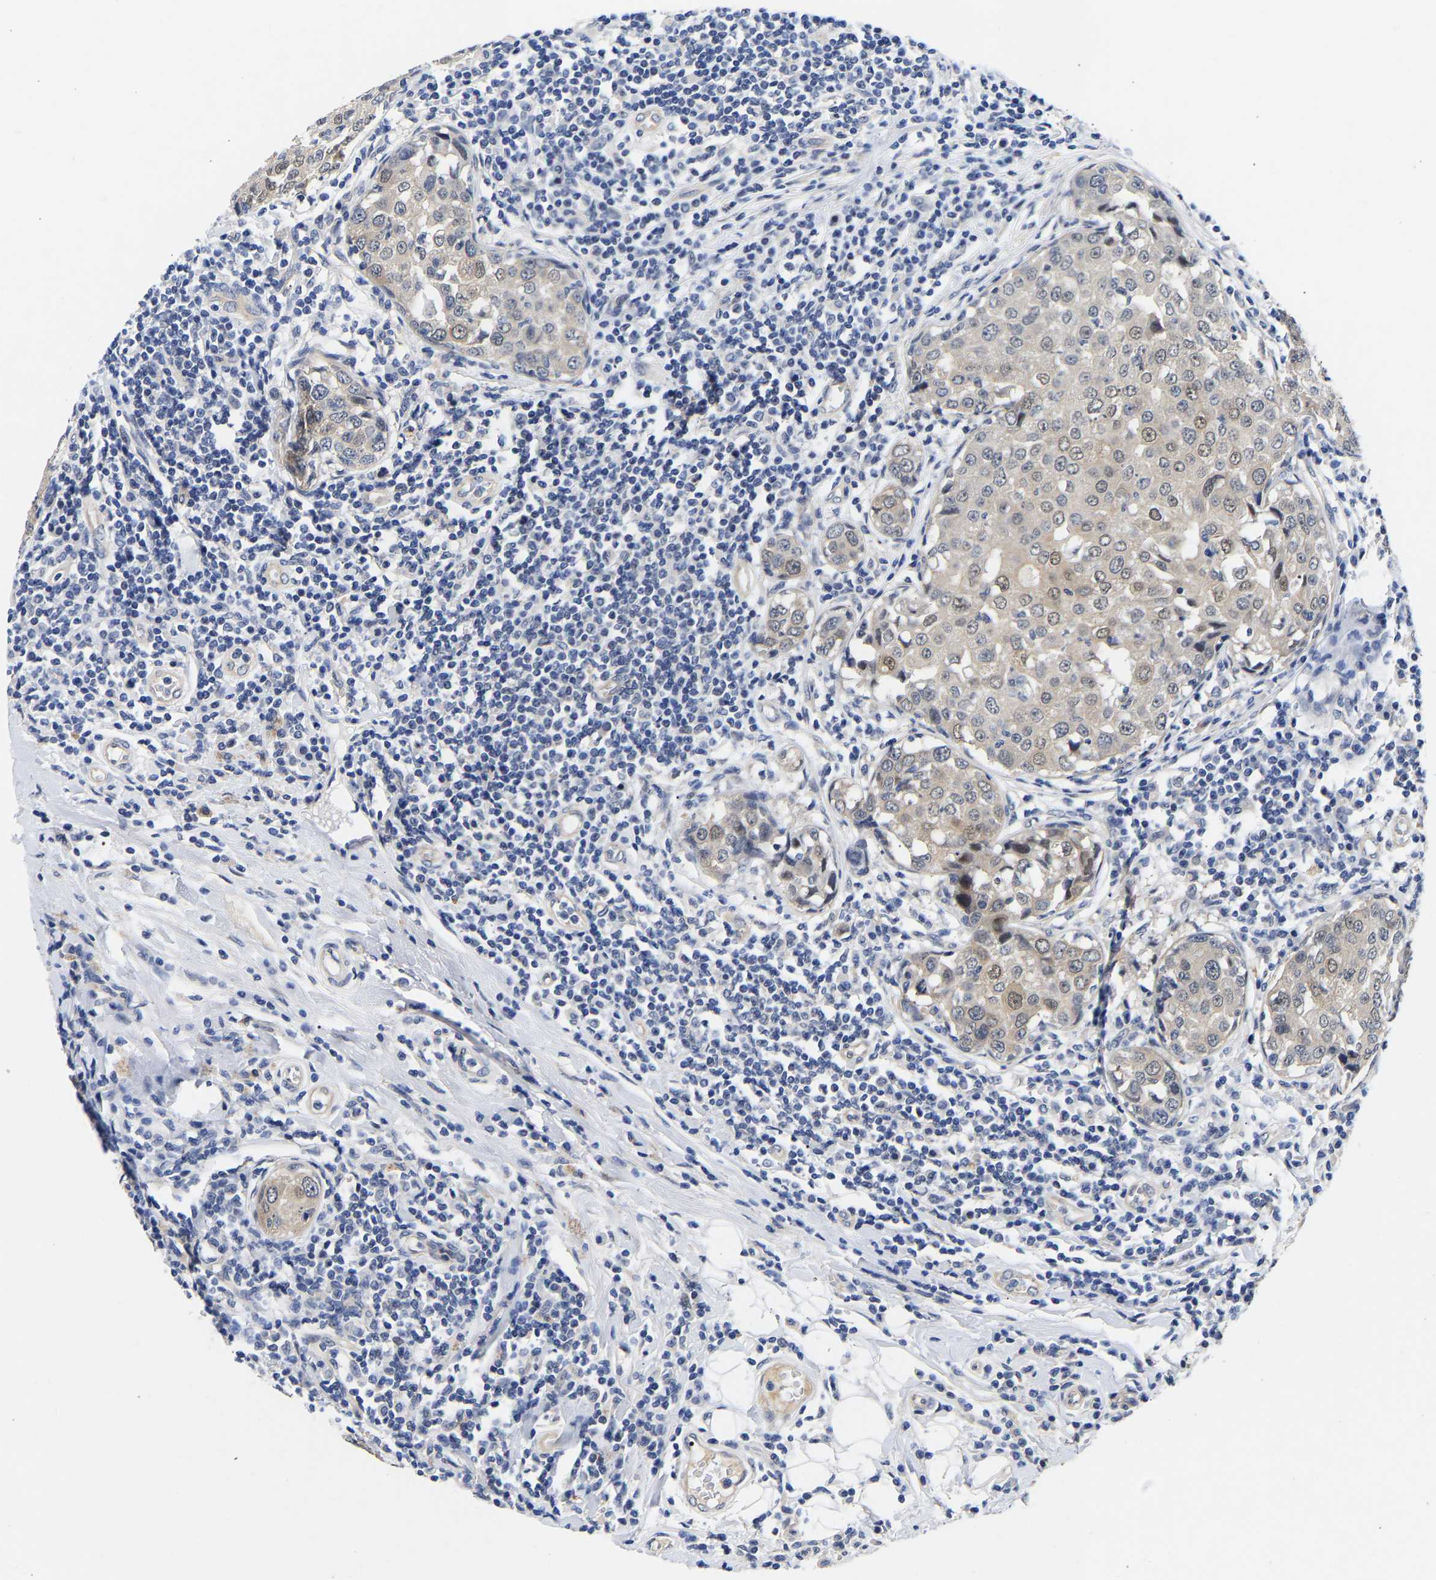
{"staining": {"intensity": "weak", "quantity": "<25%", "location": "cytoplasmic/membranous,nuclear"}, "tissue": "breast cancer", "cell_type": "Tumor cells", "image_type": "cancer", "snomed": [{"axis": "morphology", "description": "Duct carcinoma"}, {"axis": "topography", "description": "Breast"}], "caption": "There is no significant positivity in tumor cells of intraductal carcinoma (breast).", "gene": "CCDC6", "patient": {"sex": "female", "age": 27}}